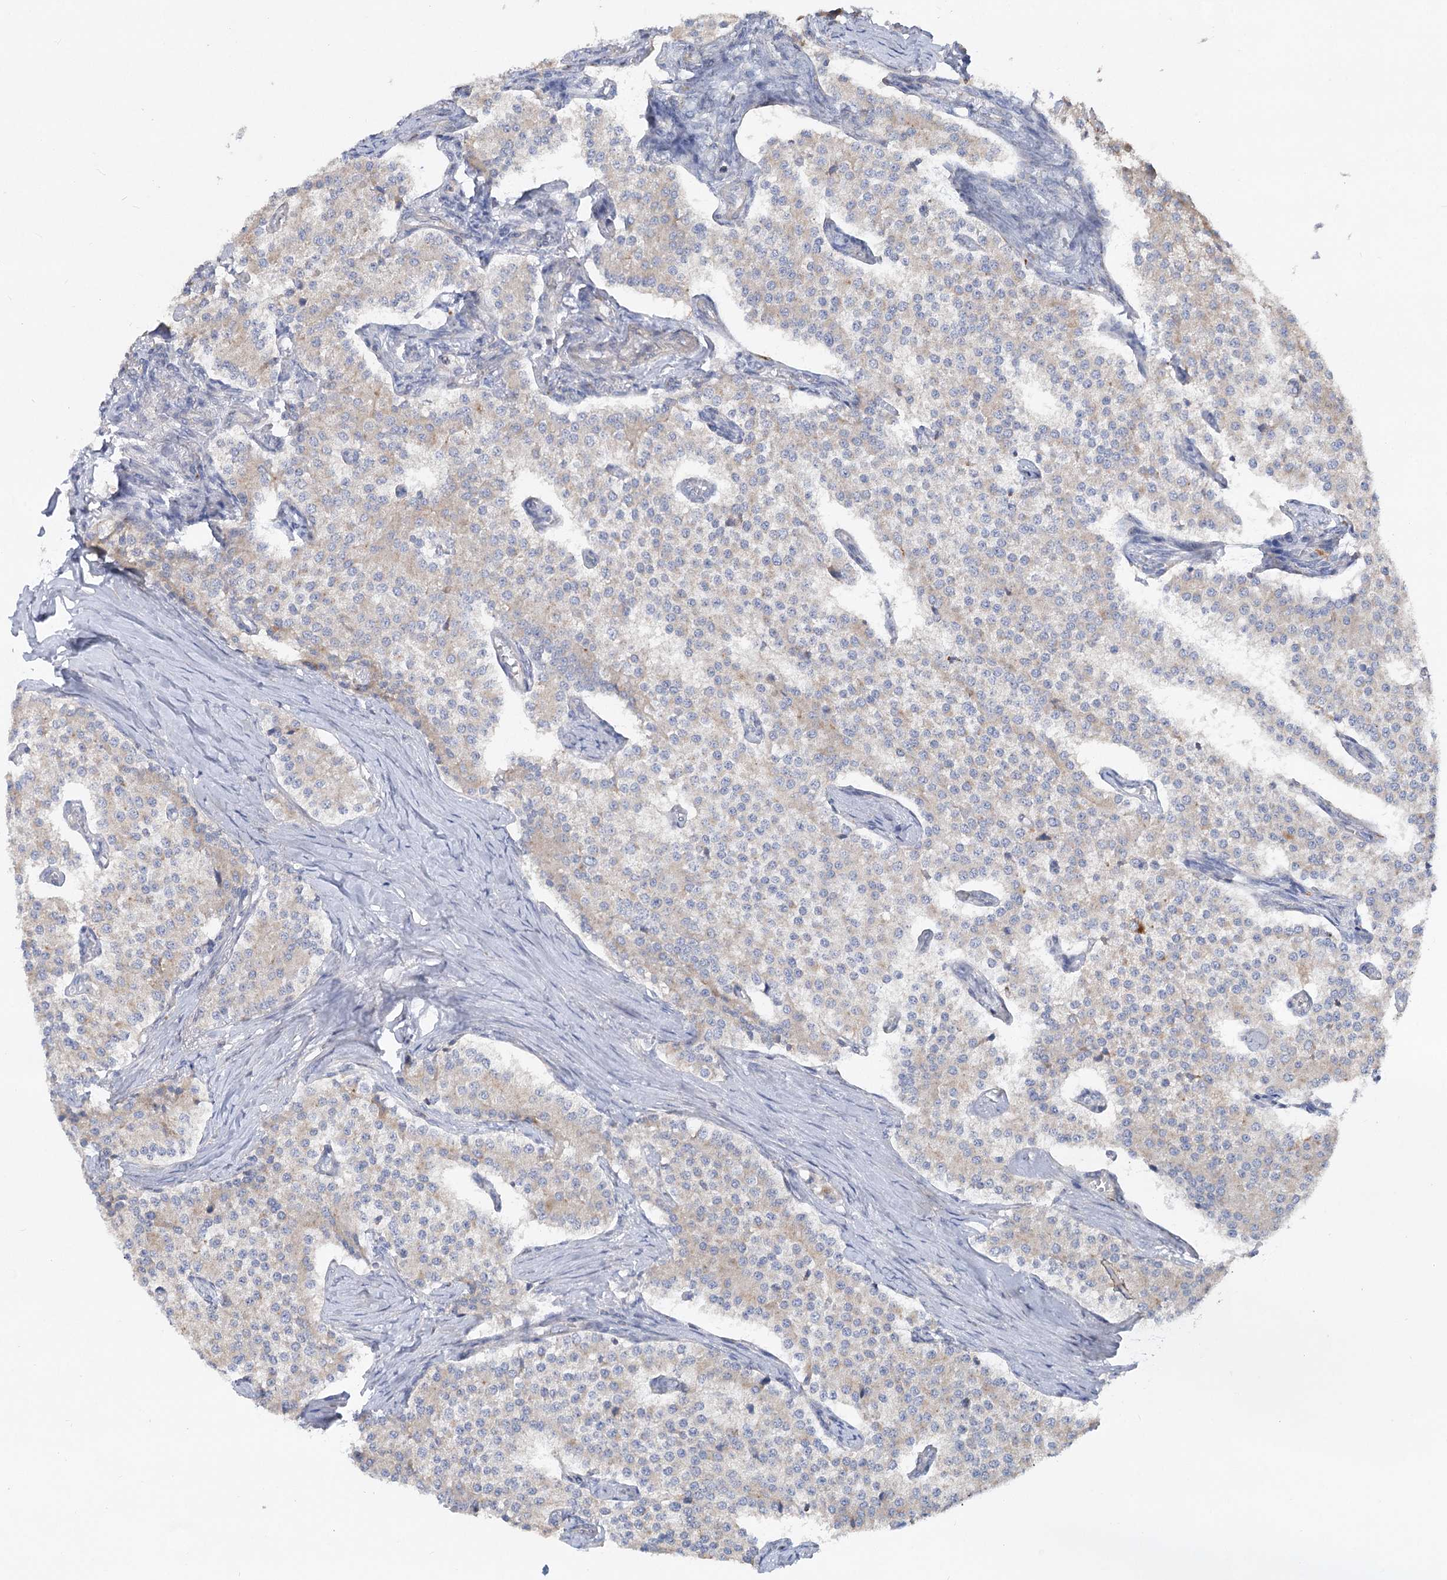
{"staining": {"intensity": "weak", "quantity": "<25%", "location": "cytoplasmic/membranous"}, "tissue": "carcinoid", "cell_type": "Tumor cells", "image_type": "cancer", "snomed": [{"axis": "morphology", "description": "Carcinoid, malignant, NOS"}, {"axis": "topography", "description": "Colon"}], "caption": "Micrograph shows no protein expression in tumor cells of carcinoid (malignant) tissue. (Stains: DAB (3,3'-diaminobenzidine) immunohistochemistry with hematoxylin counter stain, Microscopy: brightfield microscopy at high magnification).", "gene": "SCN11A", "patient": {"sex": "female", "age": 52}}